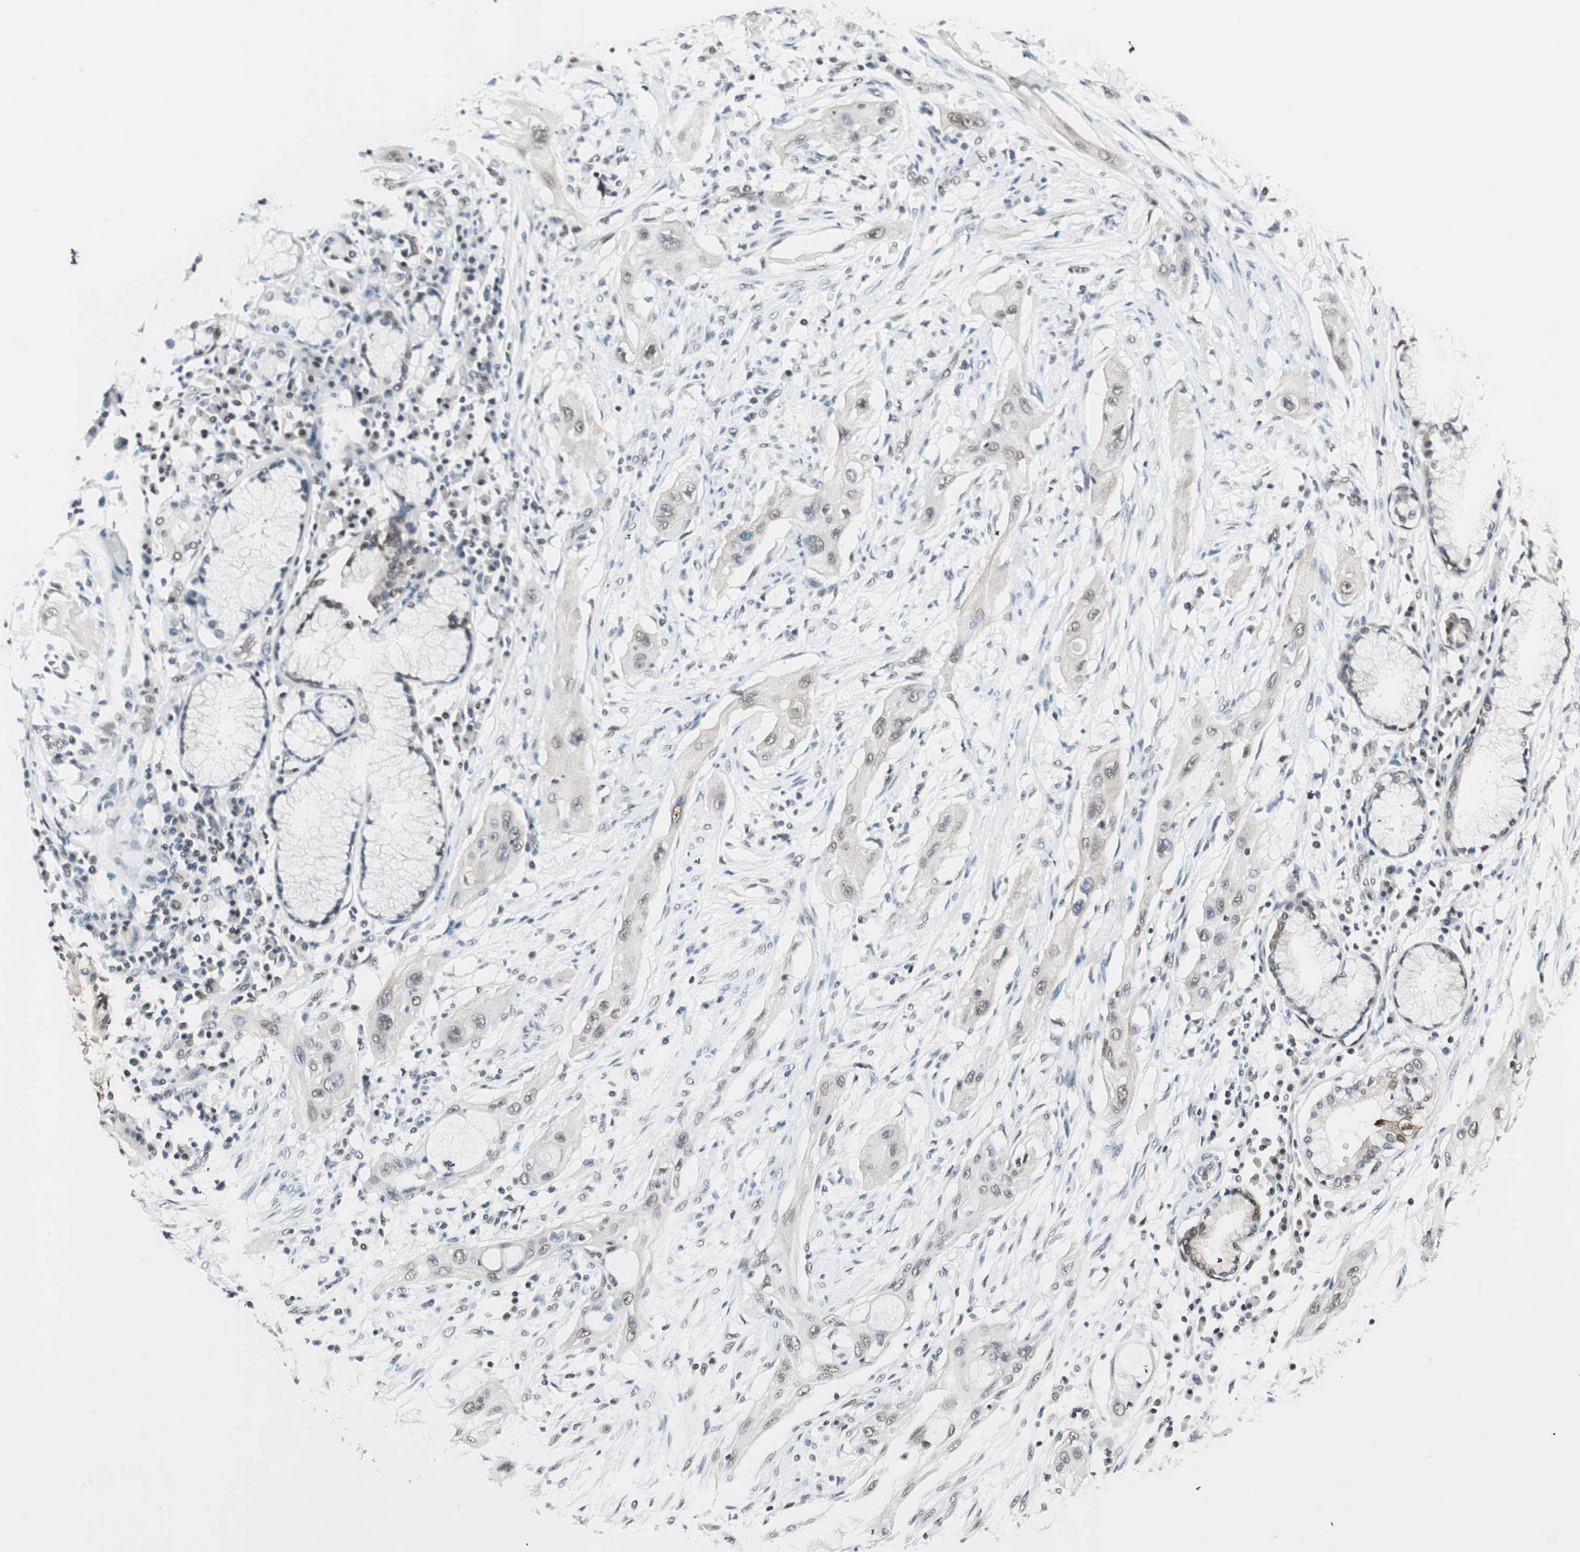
{"staining": {"intensity": "weak", "quantity": "25%-75%", "location": "nuclear"}, "tissue": "lung cancer", "cell_type": "Tumor cells", "image_type": "cancer", "snomed": [{"axis": "morphology", "description": "Squamous cell carcinoma, NOS"}, {"axis": "topography", "description": "Lung"}], "caption": "Approximately 25%-75% of tumor cells in lung cancer (squamous cell carcinoma) display weak nuclear protein staining as visualized by brown immunohistochemical staining.", "gene": "ZBTB17", "patient": {"sex": "female", "age": 47}}